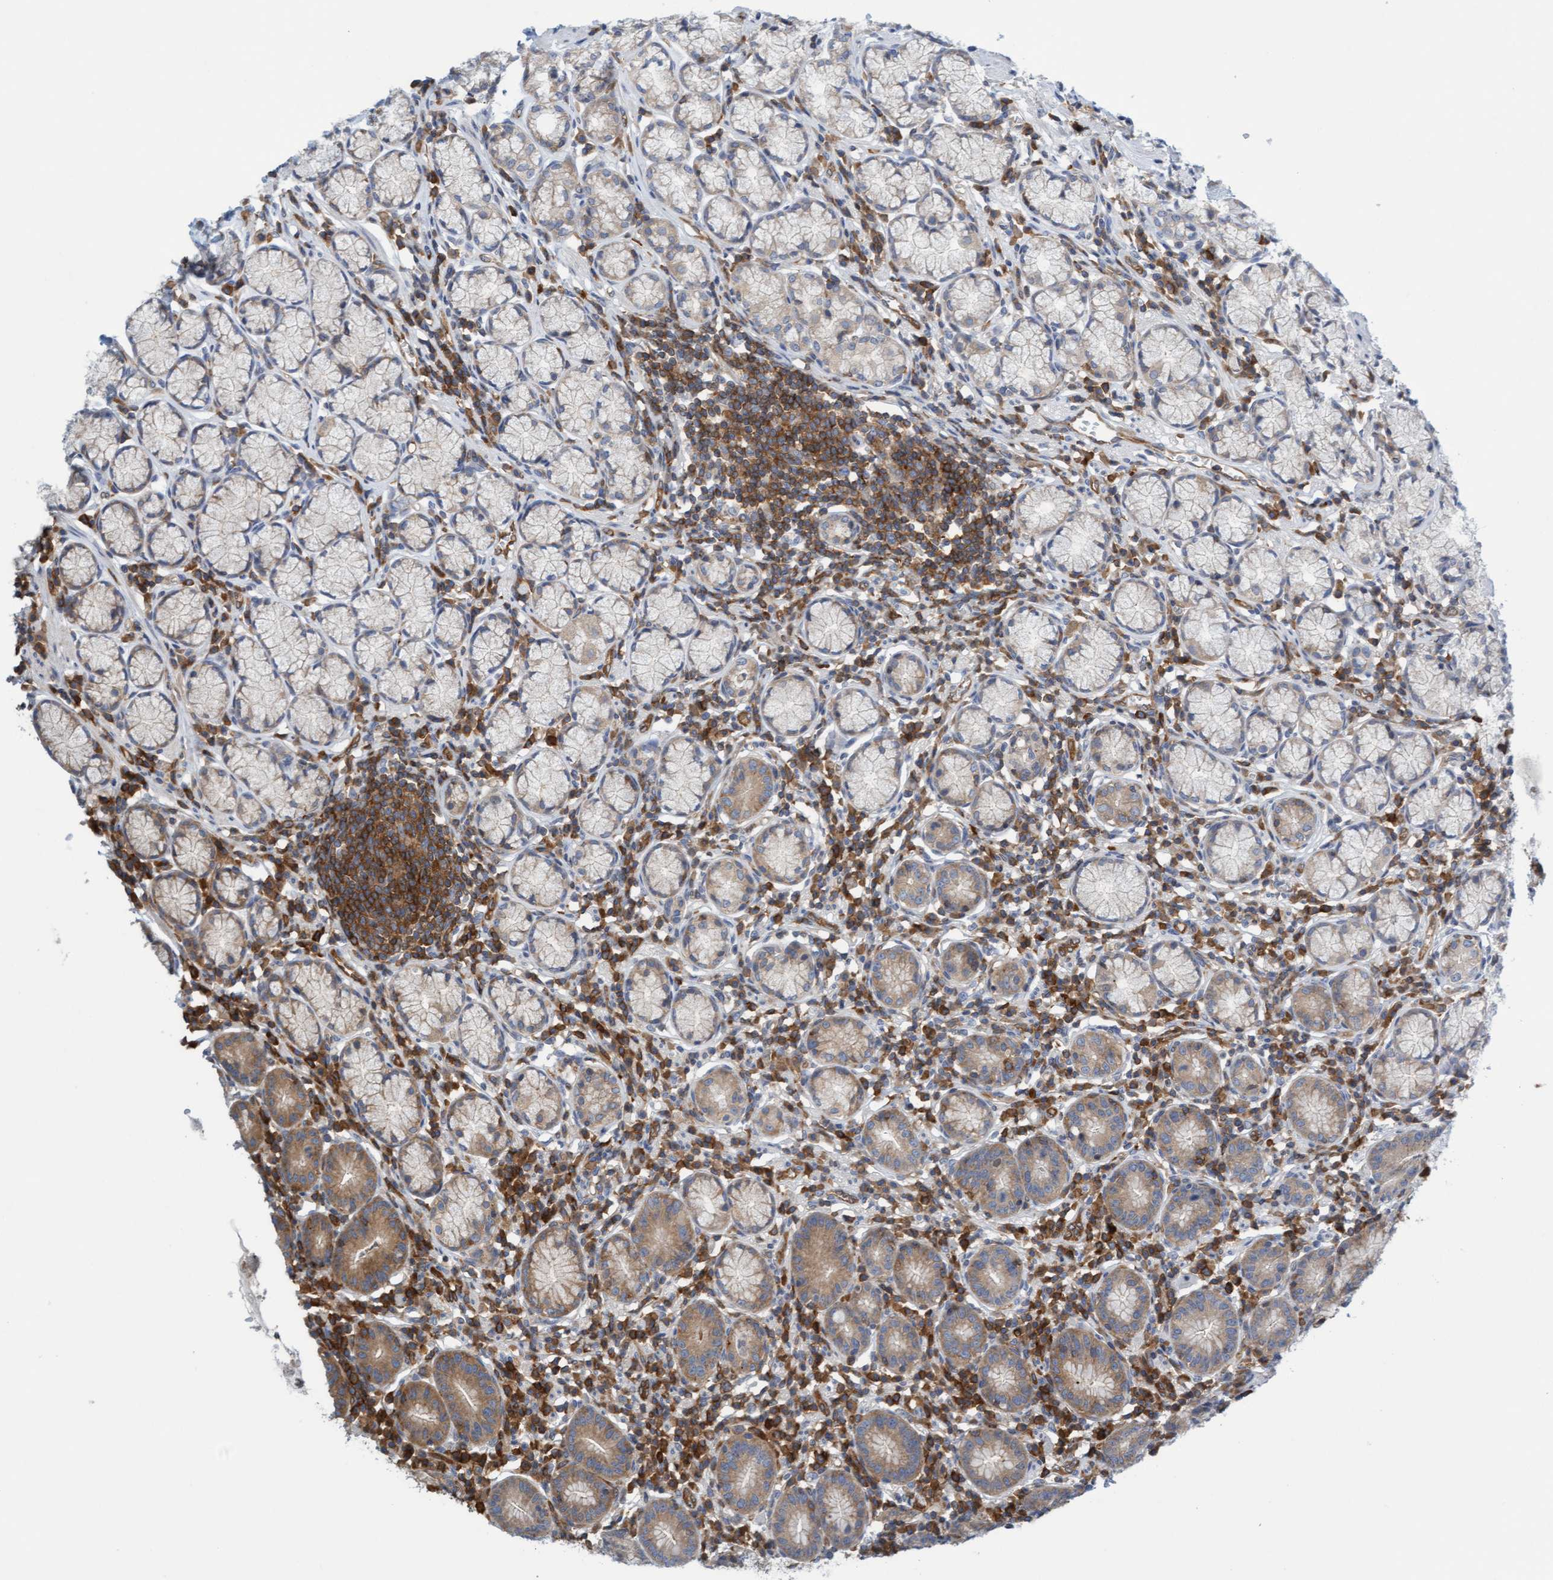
{"staining": {"intensity": "weak", "quantity": "<25%", "location": "cytoplasmic/membranous"}, "tissue": "stomach", "cell_type": "Glandular cells", "image_type": "normal", "snomed": [{"axis": "morphology", "description": "Normal tissue, NOS"}, {"axis": "topography", "description": "Stomach"}], "caption": "Immunohistochemical staining of benign stomach reveals no significant staining in glandular cells.", "gene": "PRKD2", "patient": {"sex": "male", "age": 55}}